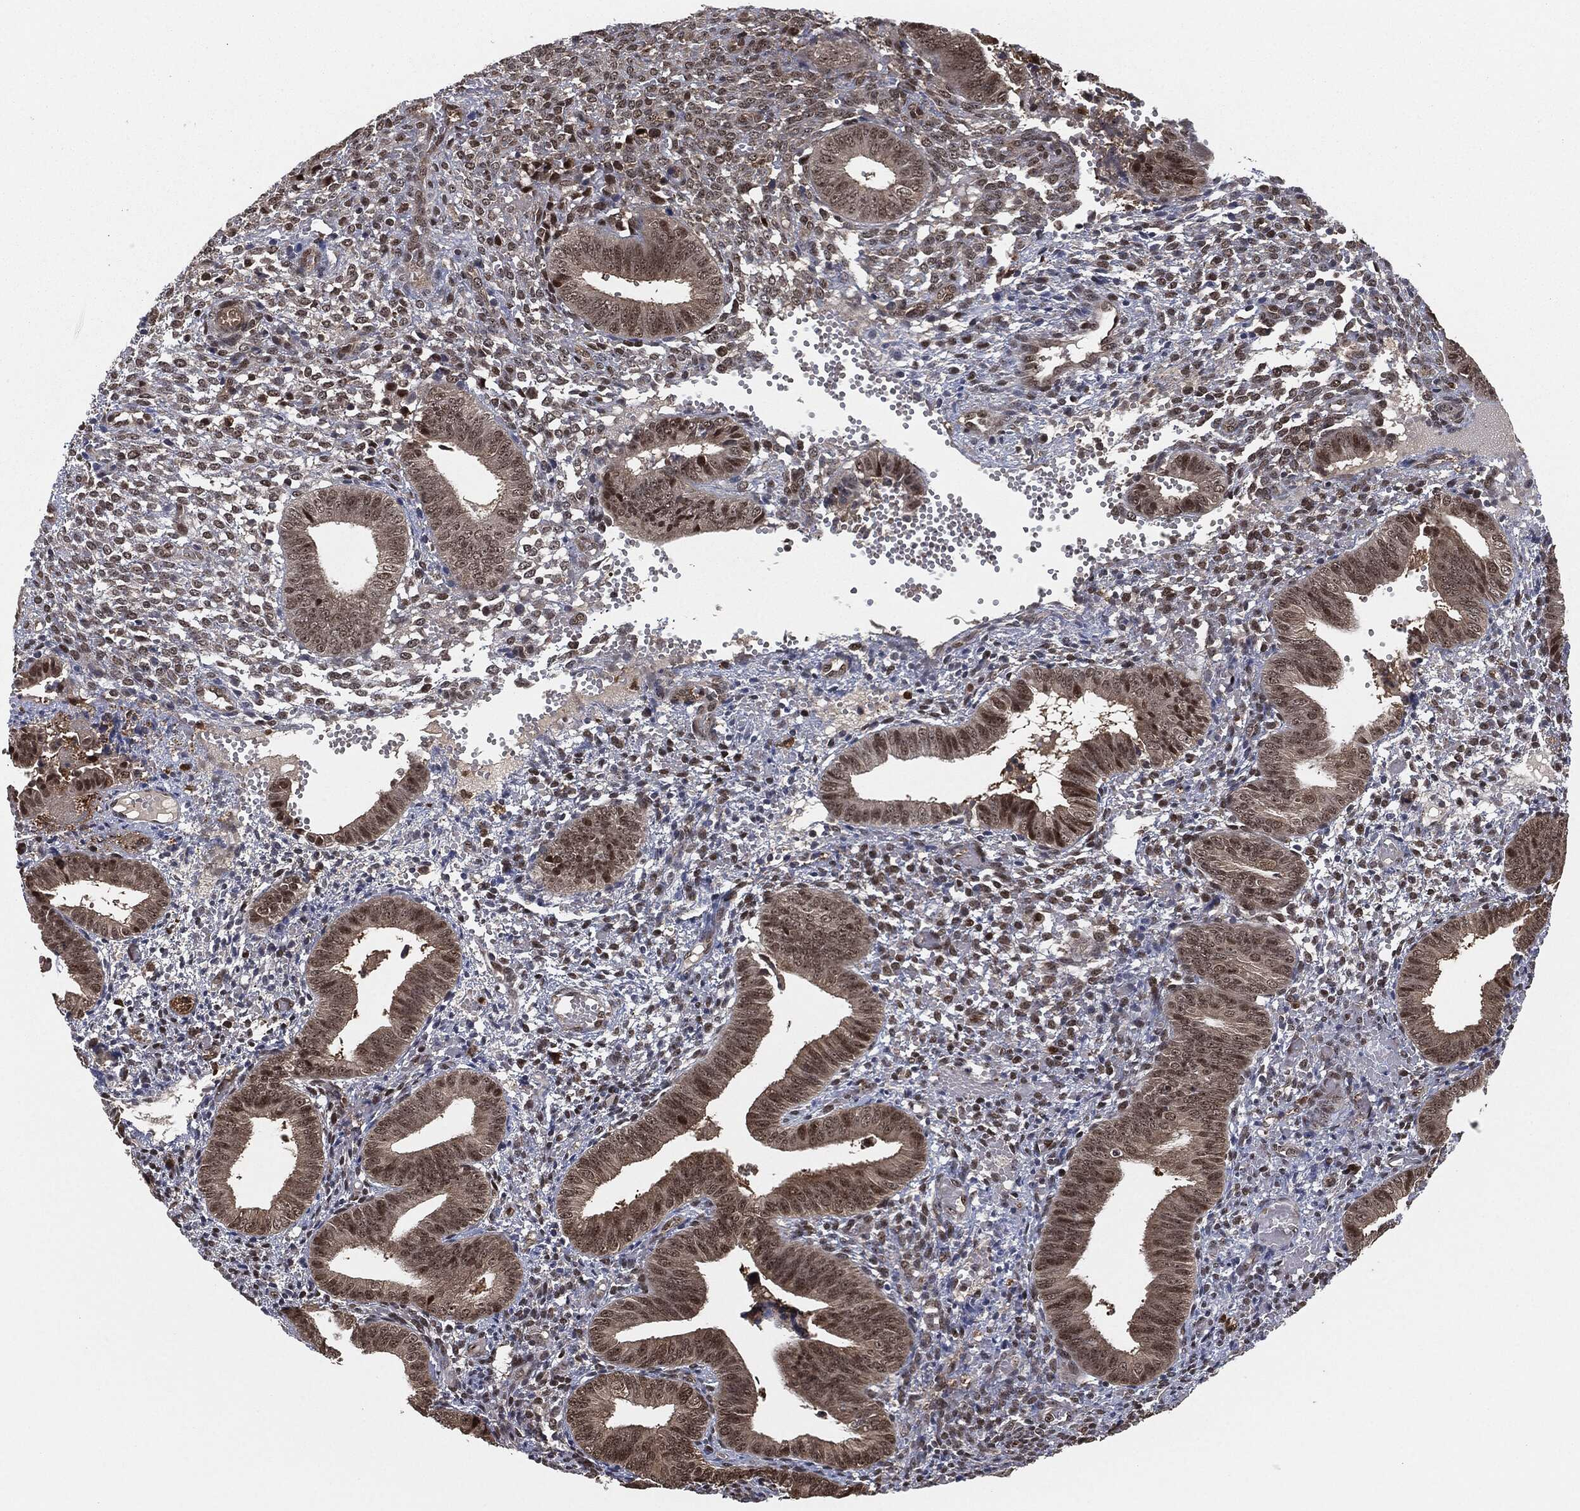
{"staining": {"intensity": "negative", "quantity": "none", "location": "none"}, "tissue": "endometrium", "cell_type": "Cells in endometrial stroma", "image_type": "normal", "snomed": [{"axis": "morphology", "description": "Normal tissue, NOS"}, {"axis": "topography", "description": "Endometrium"}], "caption": "DAB (3,3'-diaminobenzidine) immunohistochemical staining of normal endometrium reveals no significant expression in cells in endometrial stroma. (Brightfield microscopy of DAB (3,3'-diaminobenzidine) IHC at high magnification).", "gene": "CAPRIN2", "patient": {"sex": "female", "age": 42}}